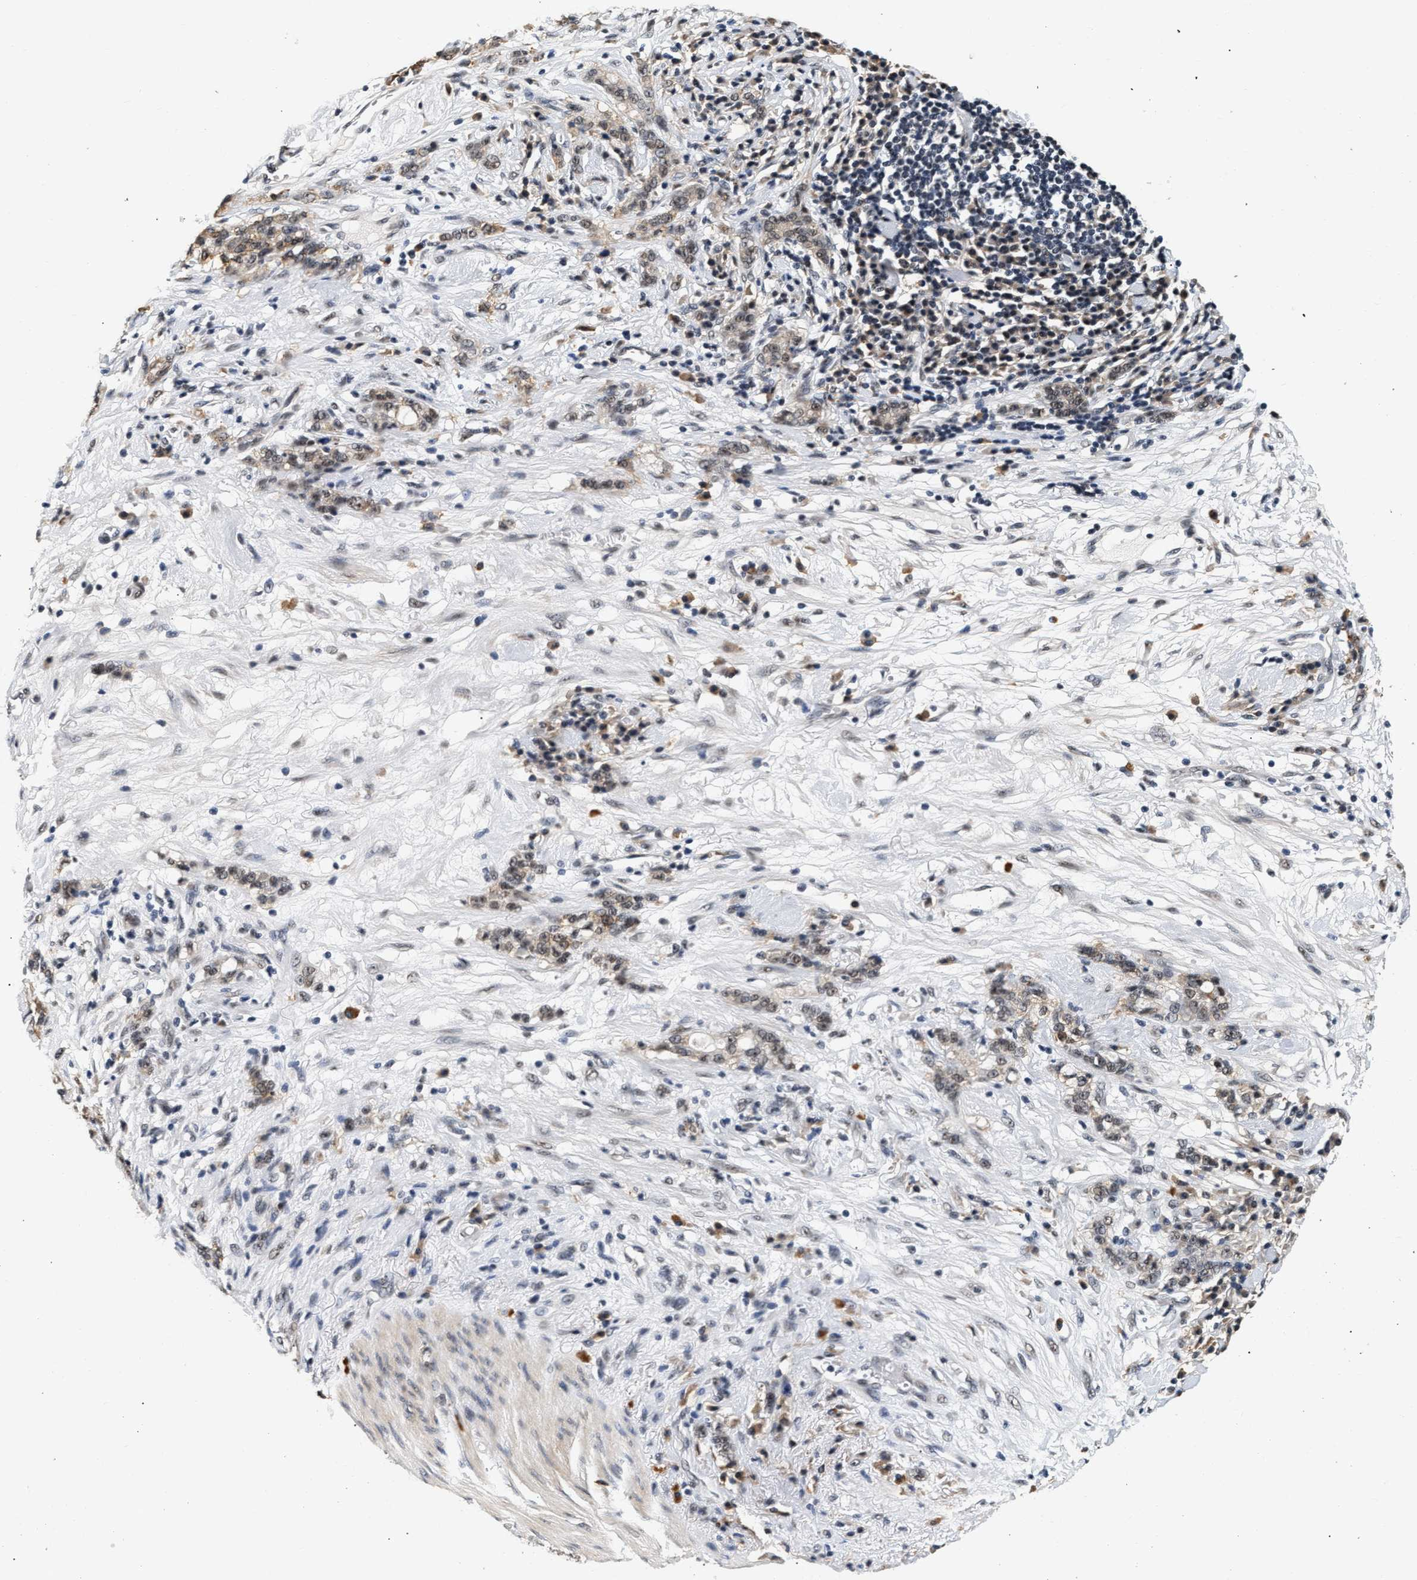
{"staining": {"intensity": "moderate", "quantity": ">75%", "location": "cytoplasmic/membranous"}, "tissue": "stomach cancer", "cell_type": "Tumor cells", "image_type": "cancer", "snomed": [{"axis": "morphology", "description": "Adenocarcinoma, NOS"}, {"axis": "topography", "description": "Stomach, lower"}], "caption": "A high-resolution histopathology image shows immunohistochemistry (IHC) staining of stomach adenocarcinoma, which exhibits moderate cytoplasmic/membranous positivity in approximately >75% of tumor cells. (DAB IHC with brightfield microscopy, high magnification).", "gene": "THOC1", "patient": {"sex": "male", "age": 88}}